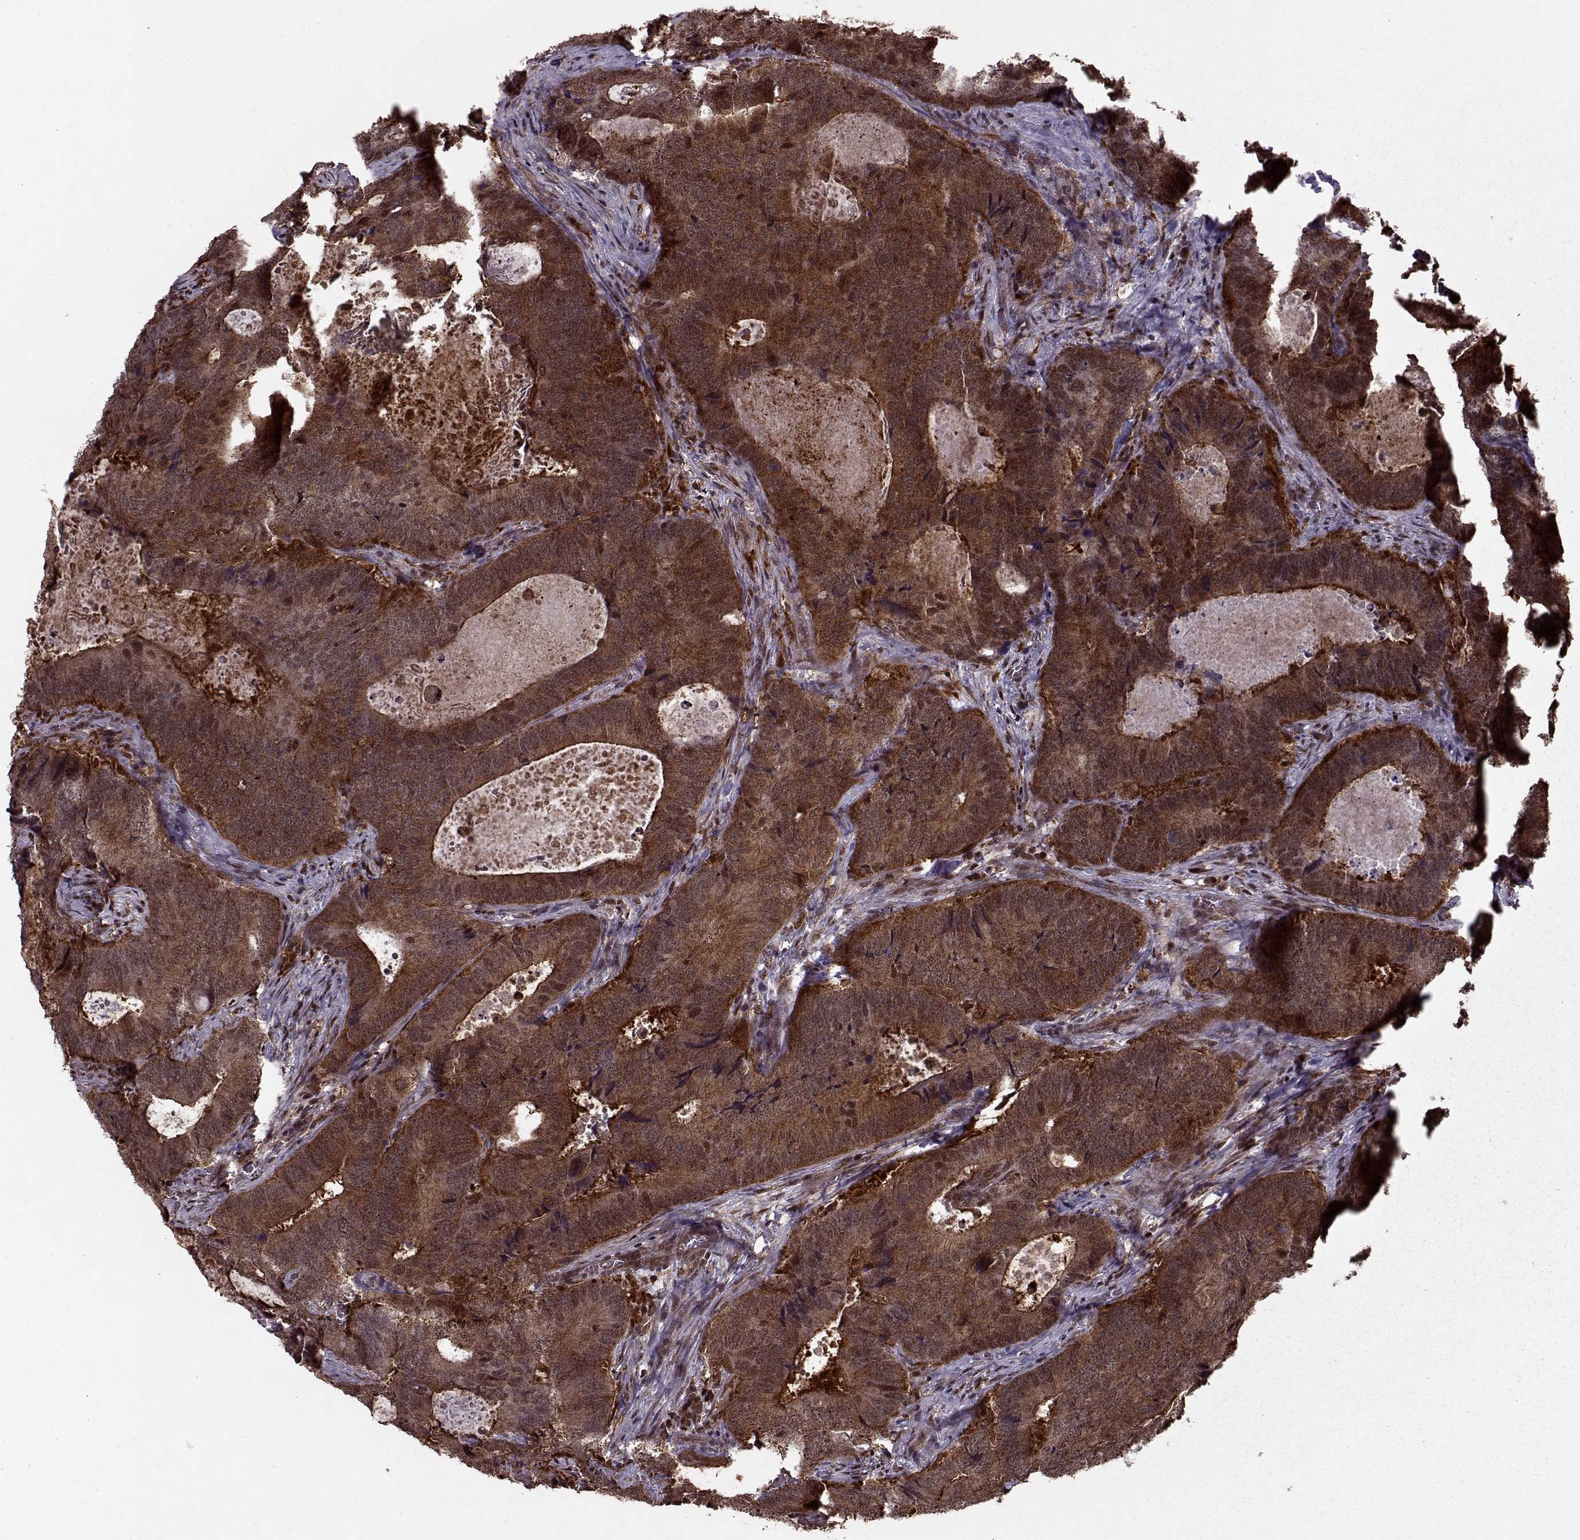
{"staining": {"intensity": "strong", "quantity": ">75%", "location": "cytoplasmic/membranous,nuclear"}, "tissue": "colorectal cancer", "cell_type": "Tumor cells", "image_type": "cancer", "snomed": [{"axis": "morphology", "description": "Adenocarcinoma, NOS"}, {"axis": "topography", "description": "Colon"}], "caption": "Immunohistochemical staining of adenocarcinoma (colorectal) displays strong cytoplasmic/membranous and nuclear protein staining in about >75% of tumor cells.", "gene": "PSMA7", "patient": {"sex": "female", "age": 82}}